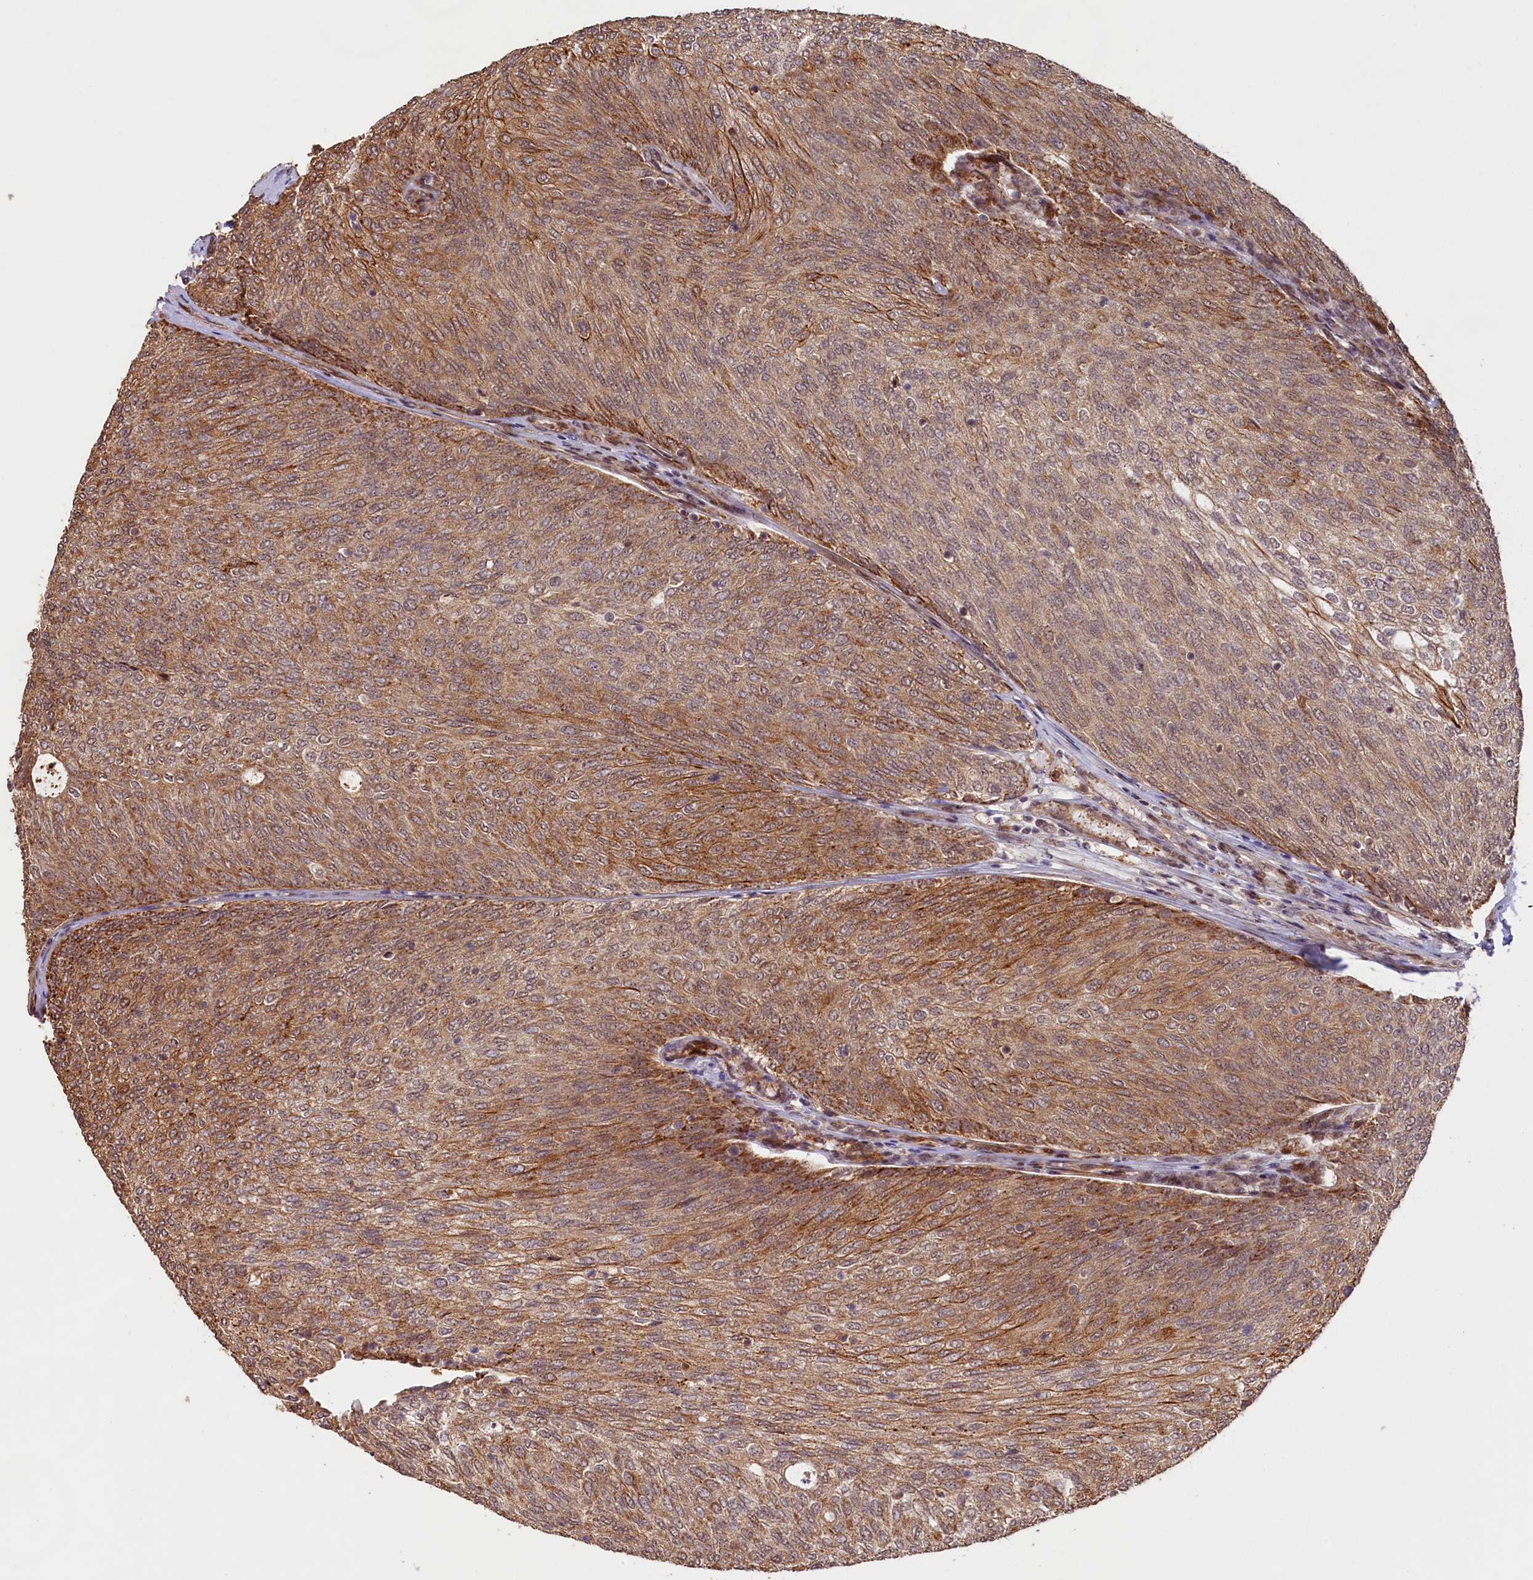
{"staining": {"intensity": "moderate", "quantity": ">75%", "location": "cytoplasmic/membranous"}, "tissue": "urothelial cancer", "cell_type": "Tumor cells", "image_type": "cancer", "snomed": [{"axis": "morphology", "description": "Urothelial carcinoma, Low grade"}, {"axis": "topography", "description": "Urinary bladder"}], "caption": "Tumor cells demonstrate moderate cytoplasmic/membranous positivity in about >75% of cells in low-grade urothelial carcinoma. Nuclei are stained in blue.", "gene": "SHPRH", "patient": {"sex": "female", "age": 79}}